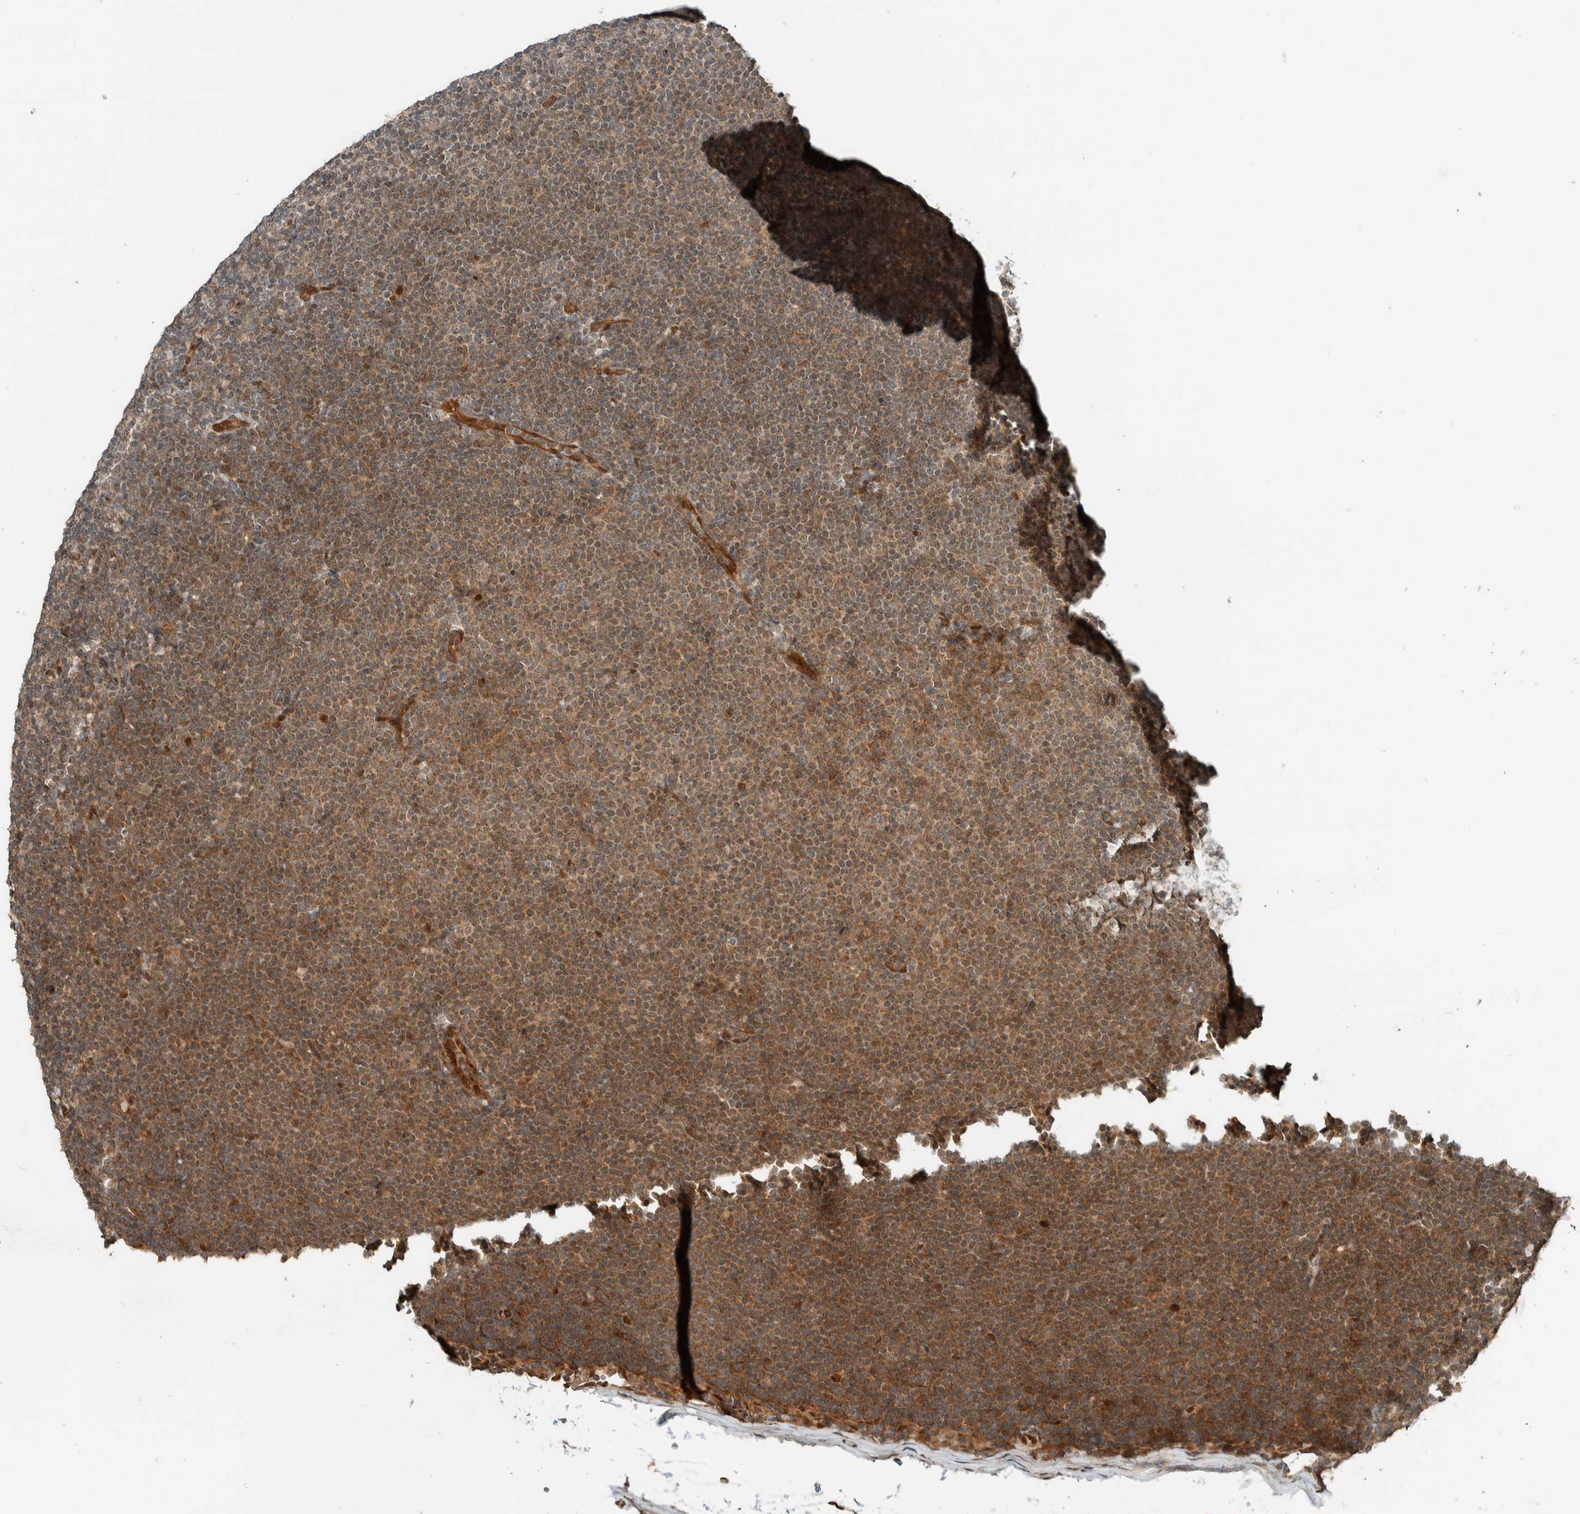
{"staining": {"intensity": "weak", "quantity": "25%-75%", "location": "cytoplasmic/membranous"}, "tissue": "lymphoma", "cell_type": "Tumor cells", "image_type": "cancer", "snomed": [{"axis": "morphology", "description": "Malignant lymphoma, non-Hodgkin's type, Low grade"}, {"axis": "topography", "description": "Lymph node"}], "caption": "The photomicrograph reveals staining of lymphoma, revealing weak cytoplasmic/membranous protein positivity (brown color) within tumor cells.", "gene": "STXBP4", "patient": {"sex": "female", "age": 53}}